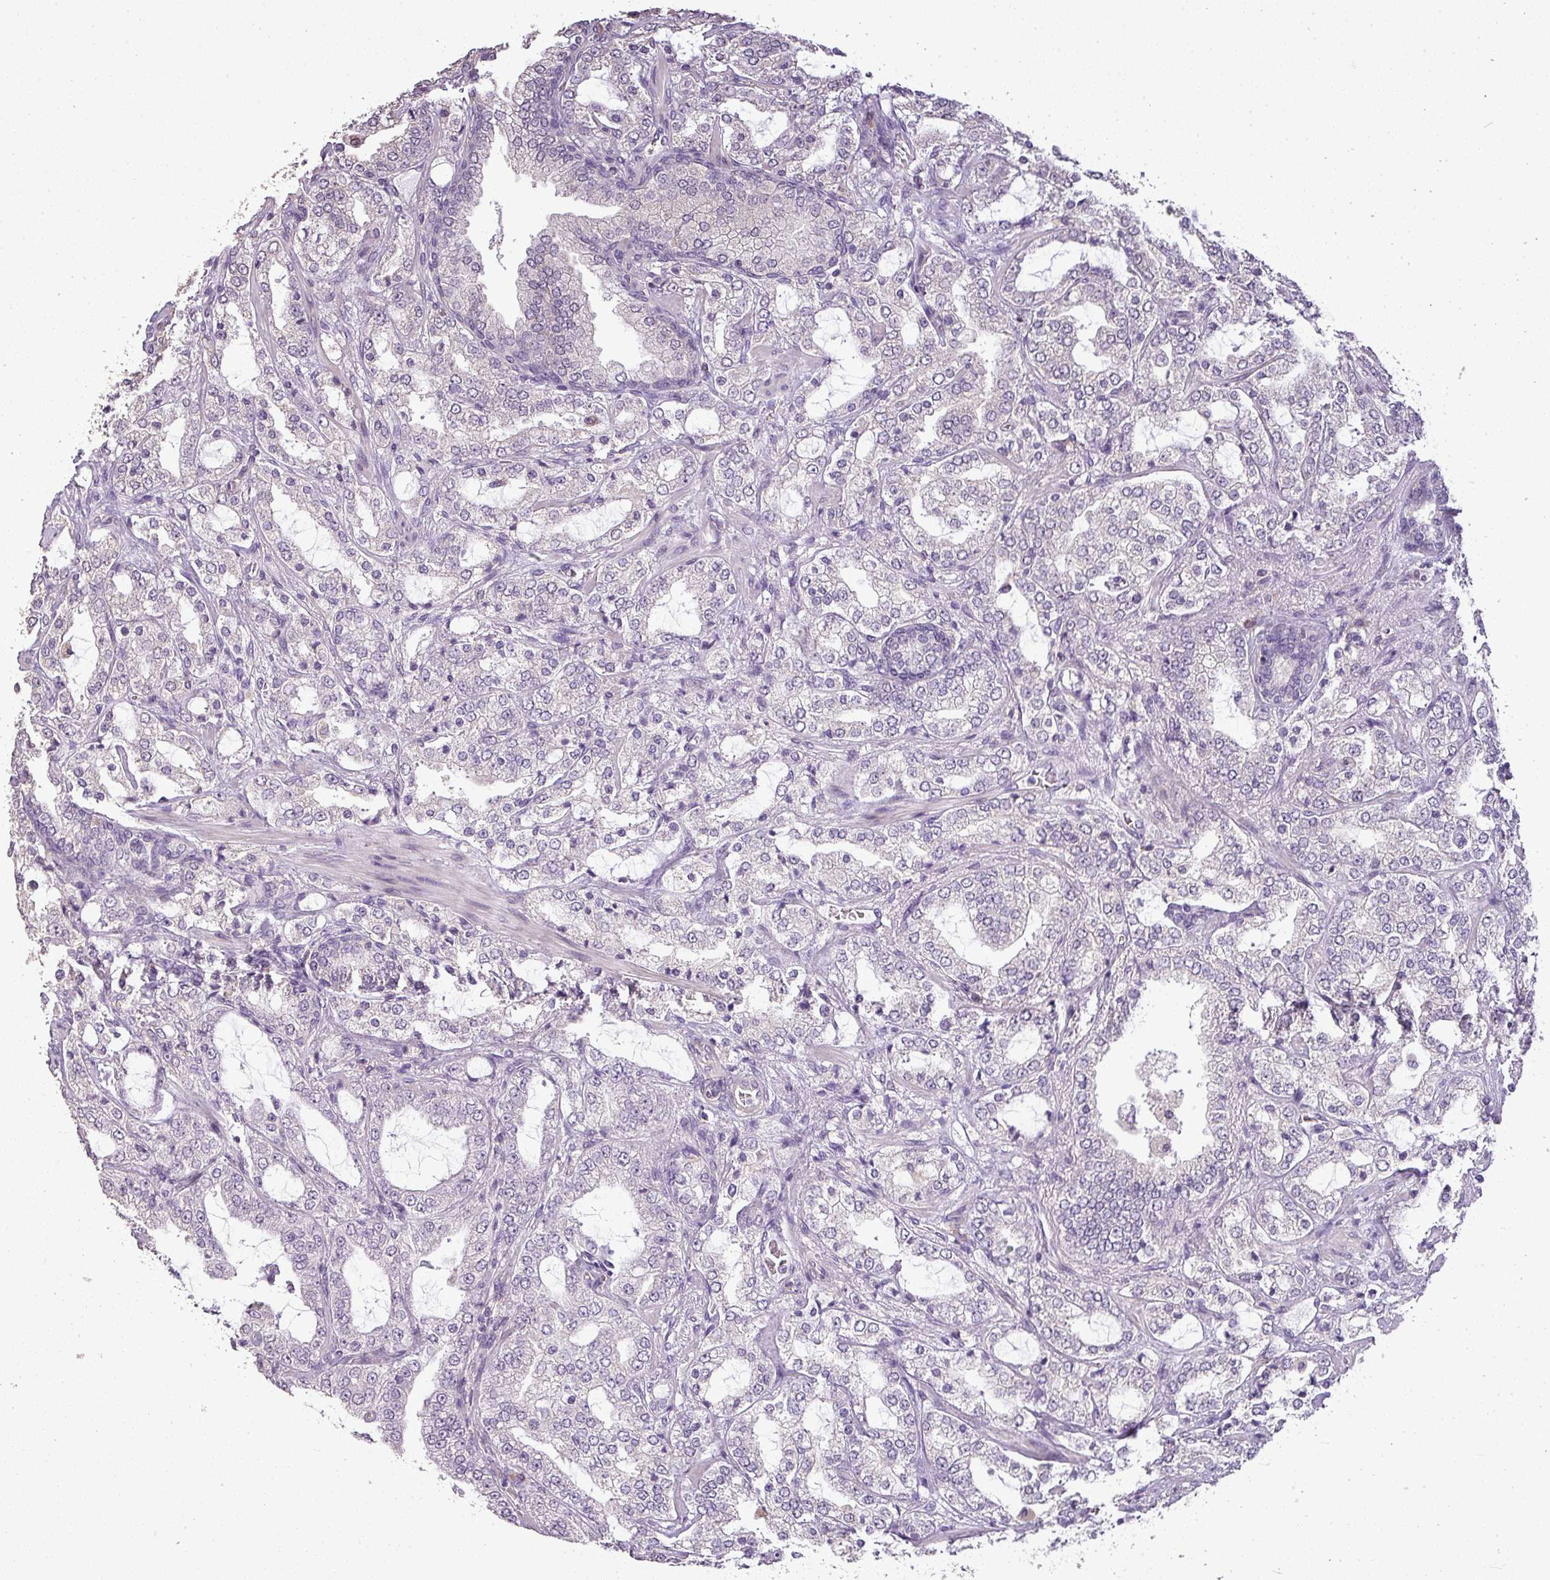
{"staining": {"intensity": "negative", "quantity": "none", "location": "none"}, "tissue": "prostate cancer", "cell_type": "Tumor cells", "image_type": "cancer", "snomed": [{"axis": "morphology", "description": "Adenocarcinoma, High grade"}, {"axis": "topography", "description": "Prostate"}], "caption": "An immunohistochemistry micrograph of prostate cancer (adenocarcinoma (high-grade)) is shown. There is no staining in tumor cells of prostate cancer (adenocarcinoma (high-grade)).", "gene": "LY9", "patient": {"sex": "male", "age": 64}}